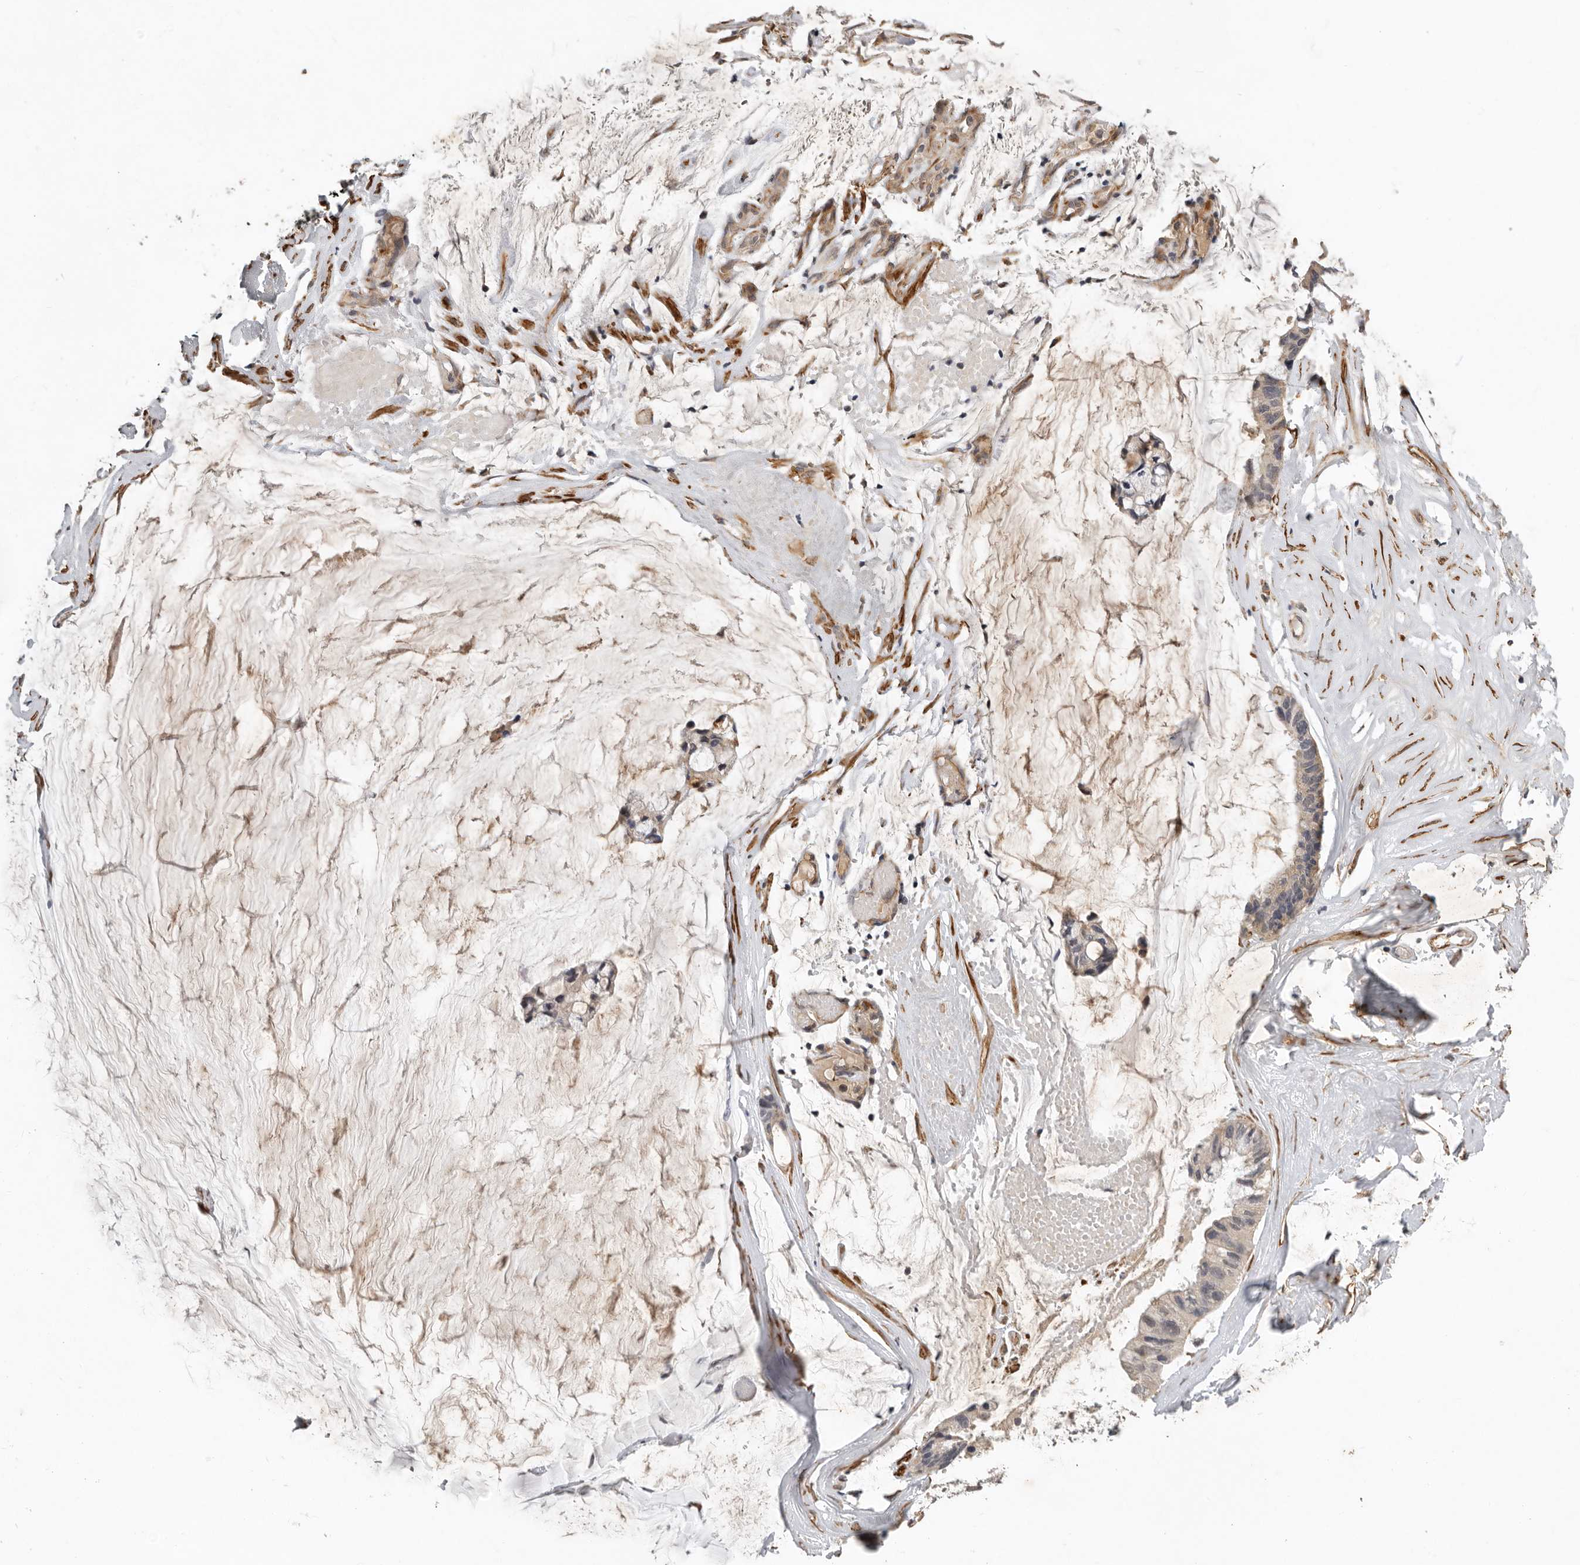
{"staining": {"intensity": "weak", "quantity": "<25%", "location": "cytoplasmic/membranous"}, "tissue": "ovarian cancer", "cell_type": "Tumor cells", "image_type": "cancer", "snomed": [{"axis": "morphology", "description": "Cystadenocarcinoma, mucinous, NOS"}, {"axis": "topography", "description": "Ovary"}], "caption": "Histopathology image shows no protein staining in tumor cells of ovarian cancer (mucinous cystadenocarcinoma) tissue. (DAB immunohistochemistry (IHC), high magnification).", "gene": "RNF157", "patient": {"sex": "female", "age": 39}}